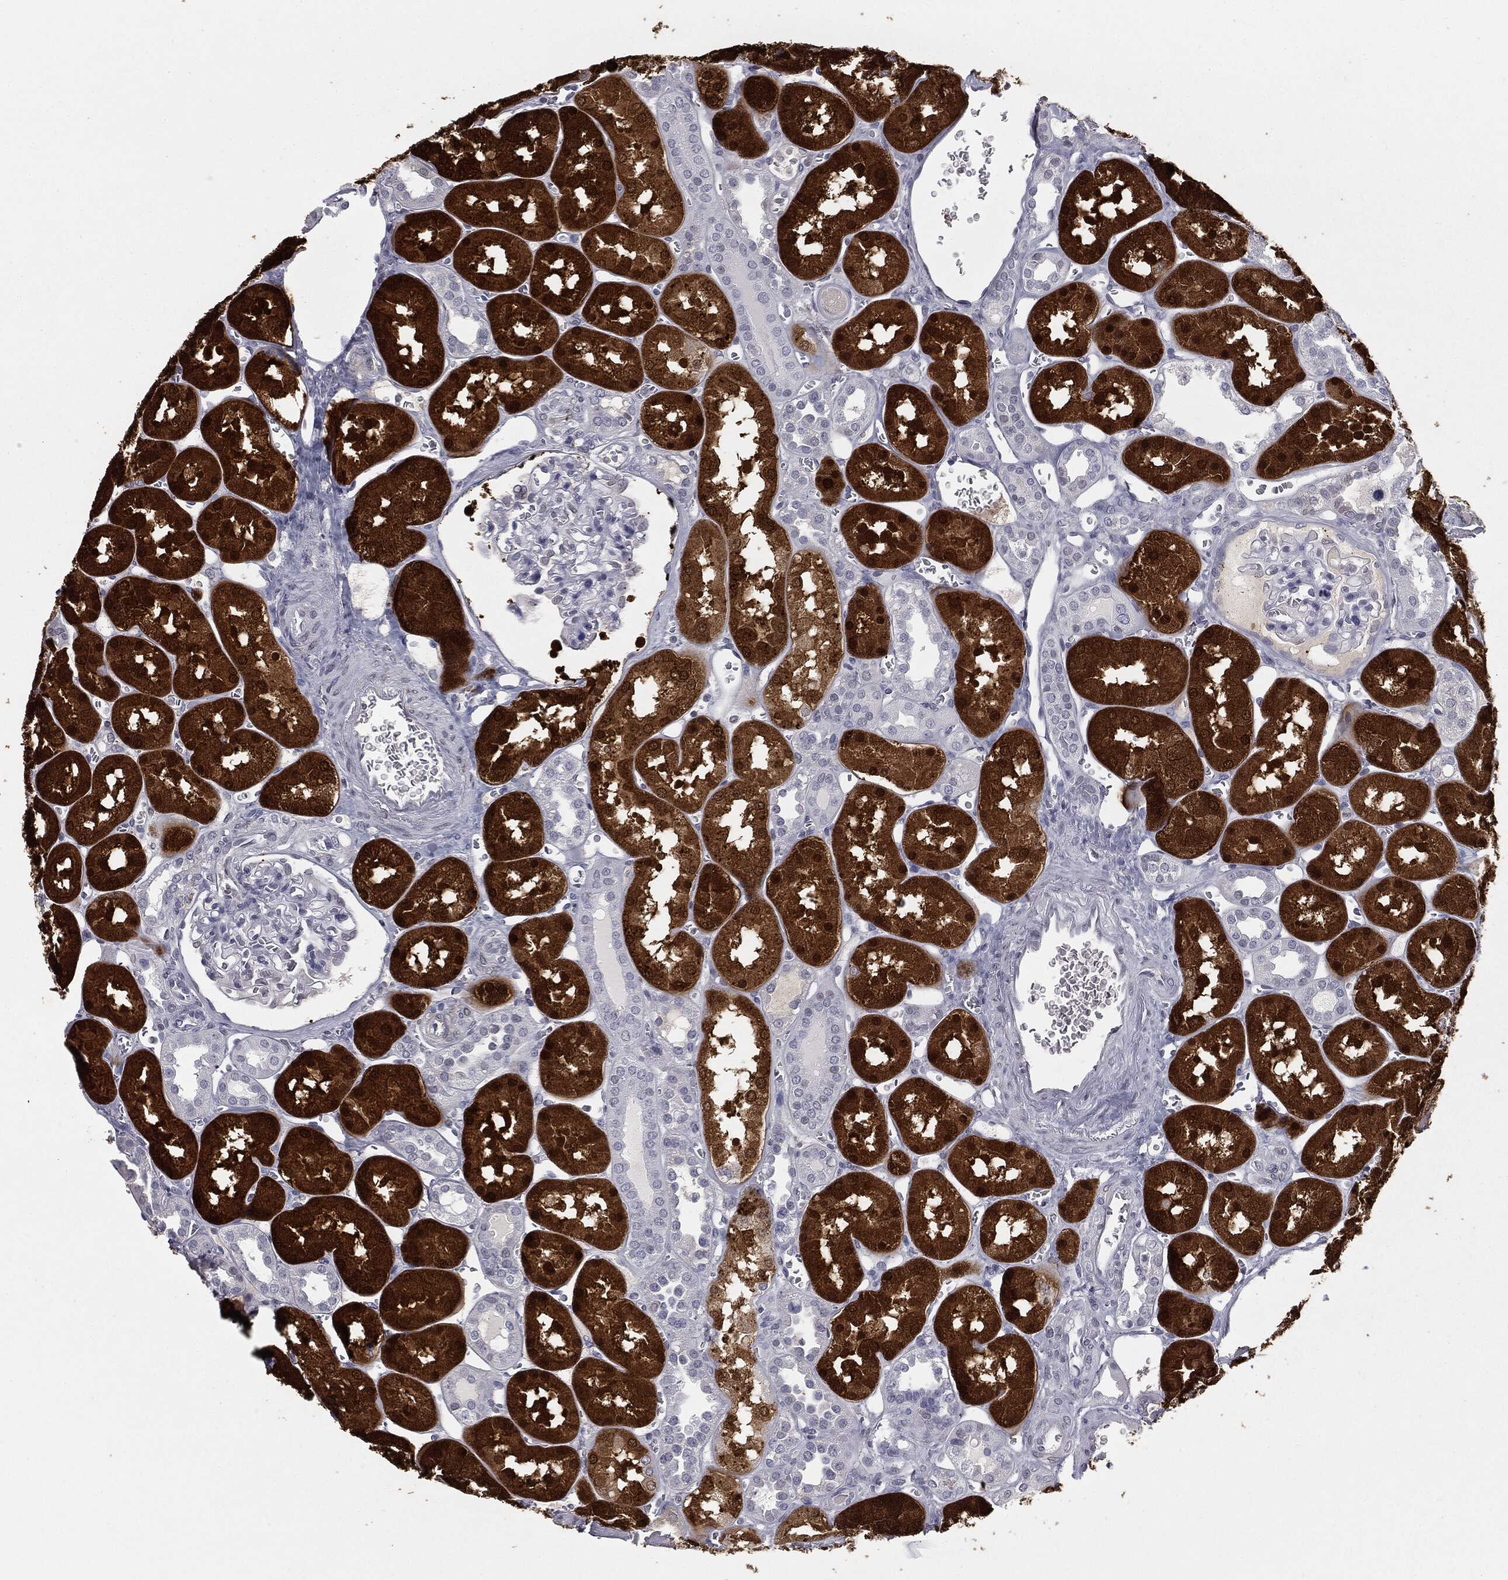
{"staining": {"intensity": "negative", "quantity": "none", "location": "none"}, "tissue": "kidney", "cell_type": "Cells in glomeruli", "image_type": "normal", "snomed": [{"axis": "morphology", "description": "Normal tissue, NOS"}, {"axis": "topography", "description": "Kidney"}], "caption": "Kidney was stained to show a protein in brown. There is no significant expression in cells in glomeruli. Nuclei are stained in blue.", "gene": "ALDOB", "patient": {"sex": "male", "age": 73}}